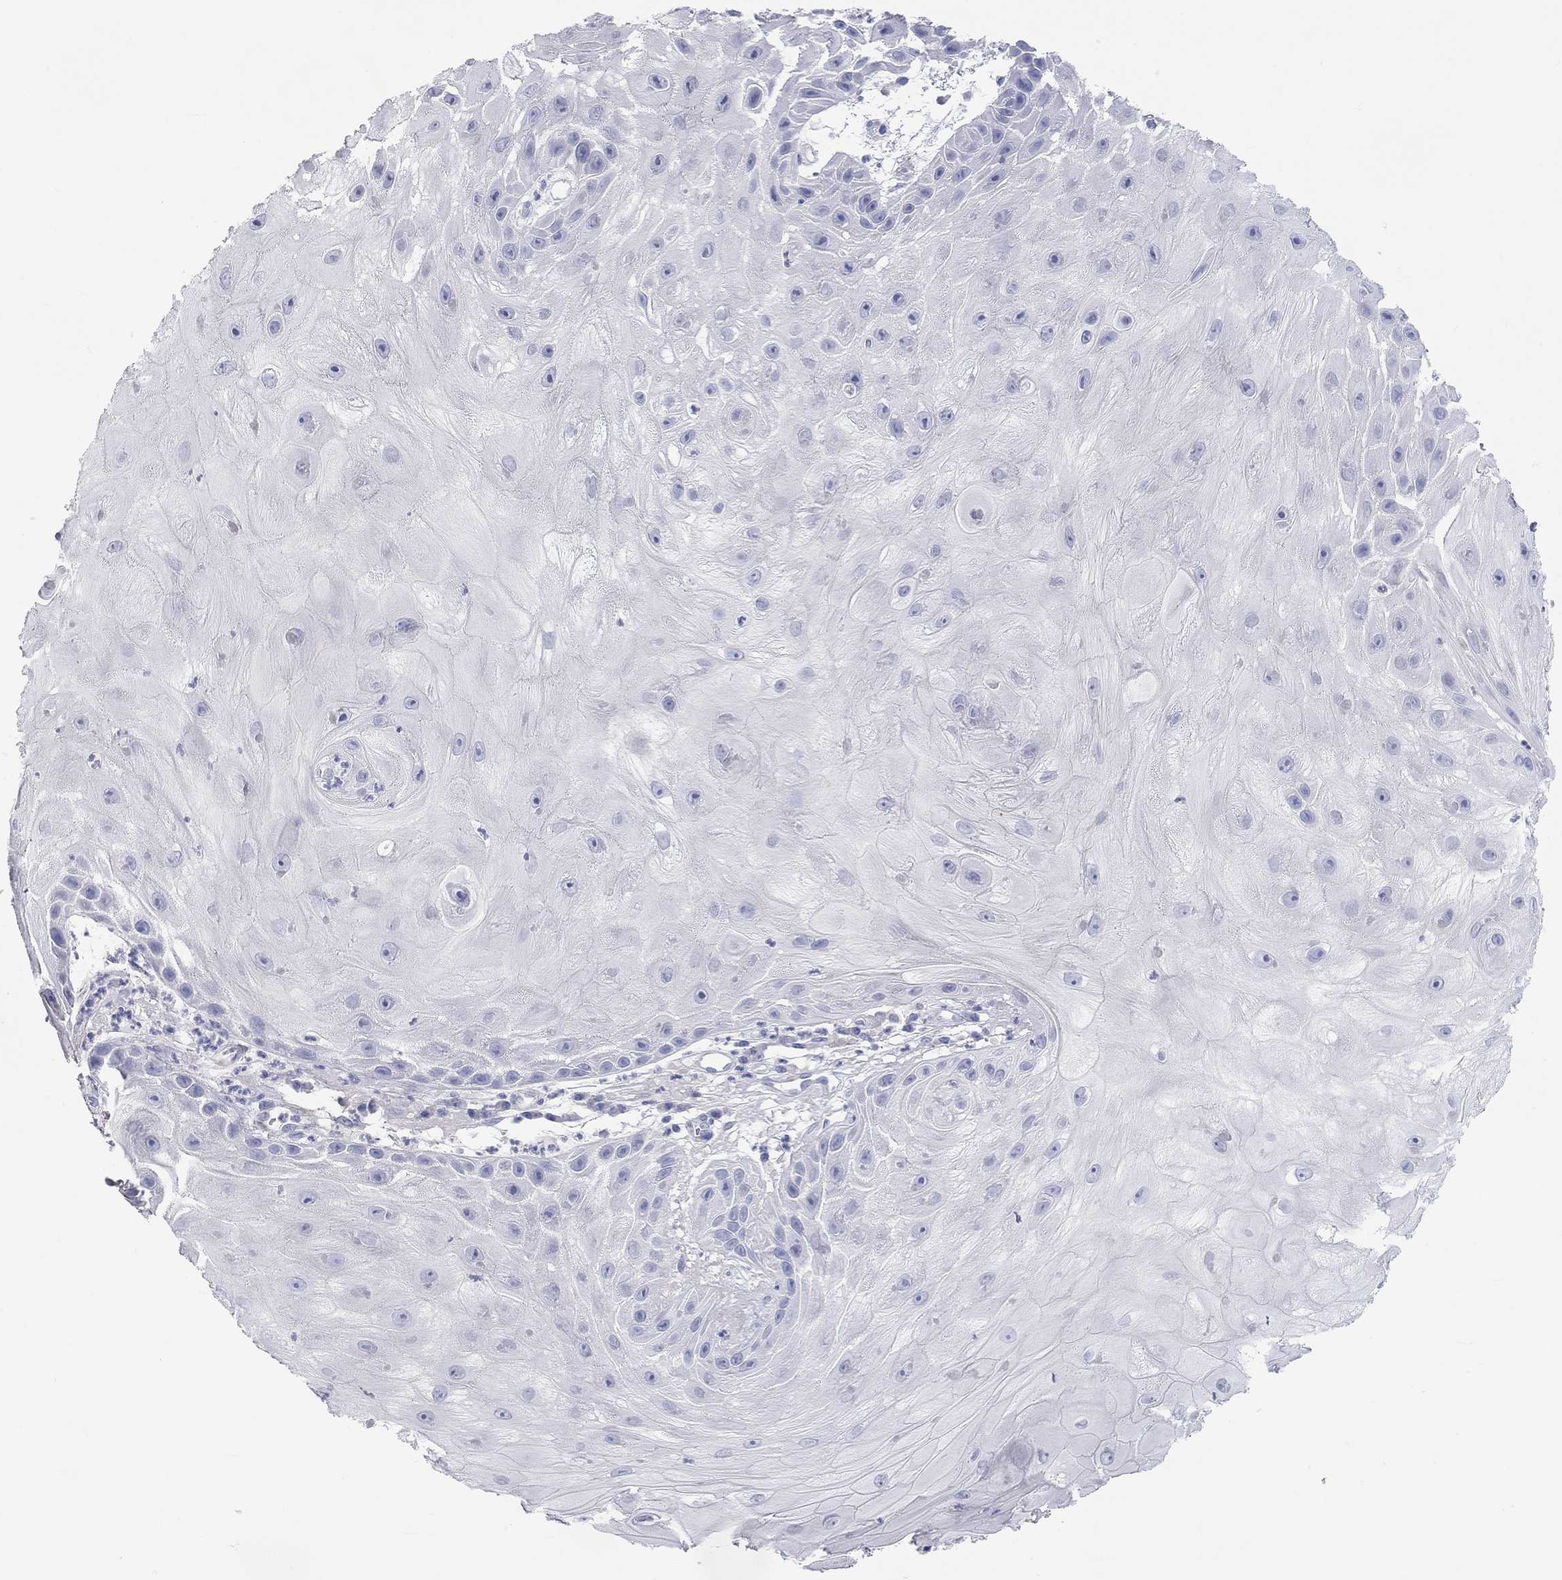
{"staining": {"intensity": "negative", "quantity": "none", "location": "none"}, "tissue": "skin cancer", "cell_type": "Tumor cells", "image_type": "cancer", "snomed": [{"axis": "morphology", "description": "Normal tissue, NOS"}, {"axis": "morphology", "description": "Squamous cell carcinoma, NOS"}, {"axis": "topography", "description": "Skin"}], "caption": "An image of human skin cancer is negative for staining in tumor cells.", "gene": "PCDHGC5", "patient": {"sex": "male", "age": 79}}